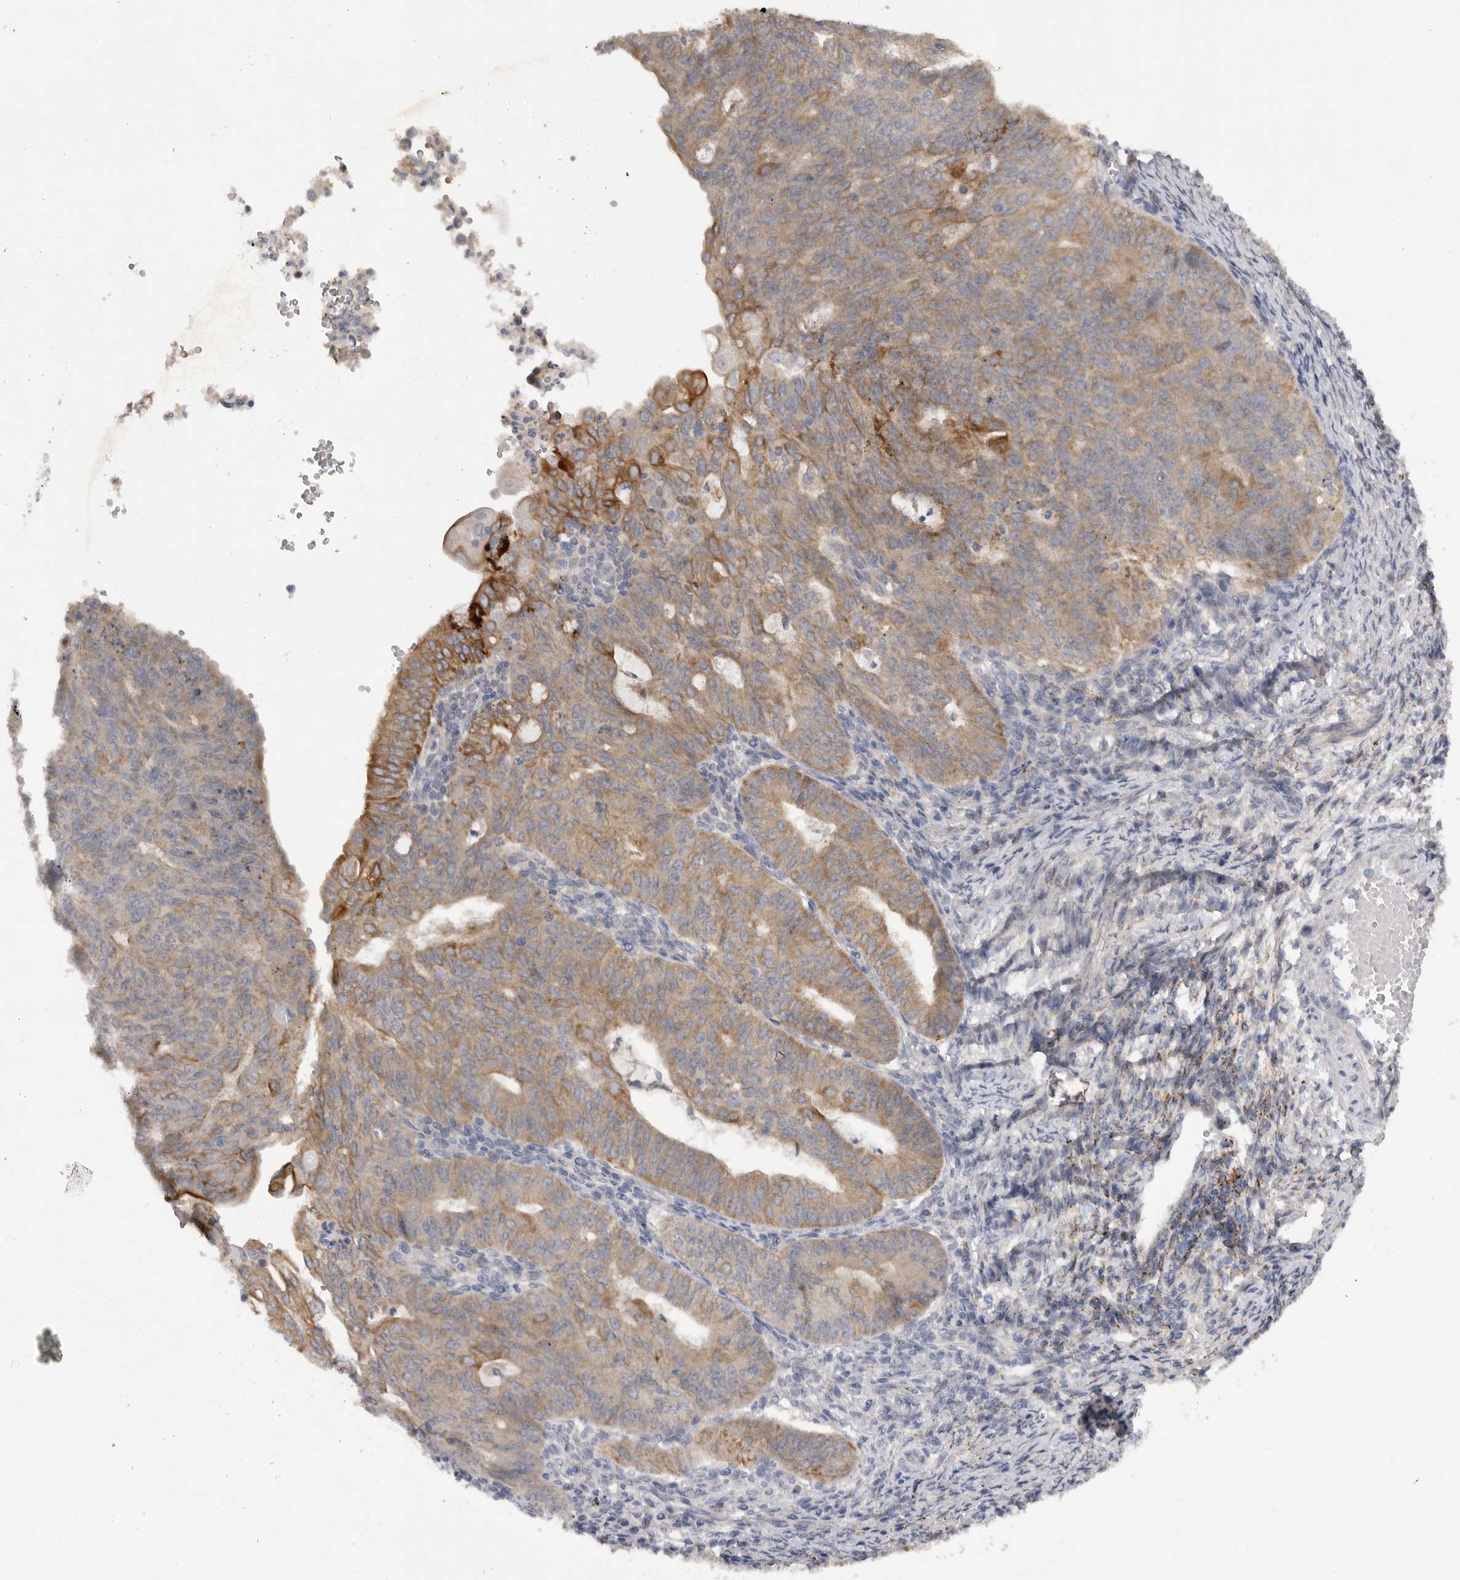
{"staining": {"intensity": "moderate", "quantity": "25%-75%", "location": "cytoplasmic/membranous"}, "tissue": "endometrial cancer", "cell_type": "Tumor cells", "image_type": "cancer", "snomed": [{"axis": "morphology", "description": "Adenocarcinoma, NOS"}, {"axis": "topography", "description": "Endometrium"}], "caption": "Immunohistochemical staining of human adenocarcinoma (endometrial) exhibits moderate cytoplasmic/membranous protein staining in approximately 25%-75% of tumor cells.", "gene": "DHDDS", "patient": {"sex": "female", "age": 32}}